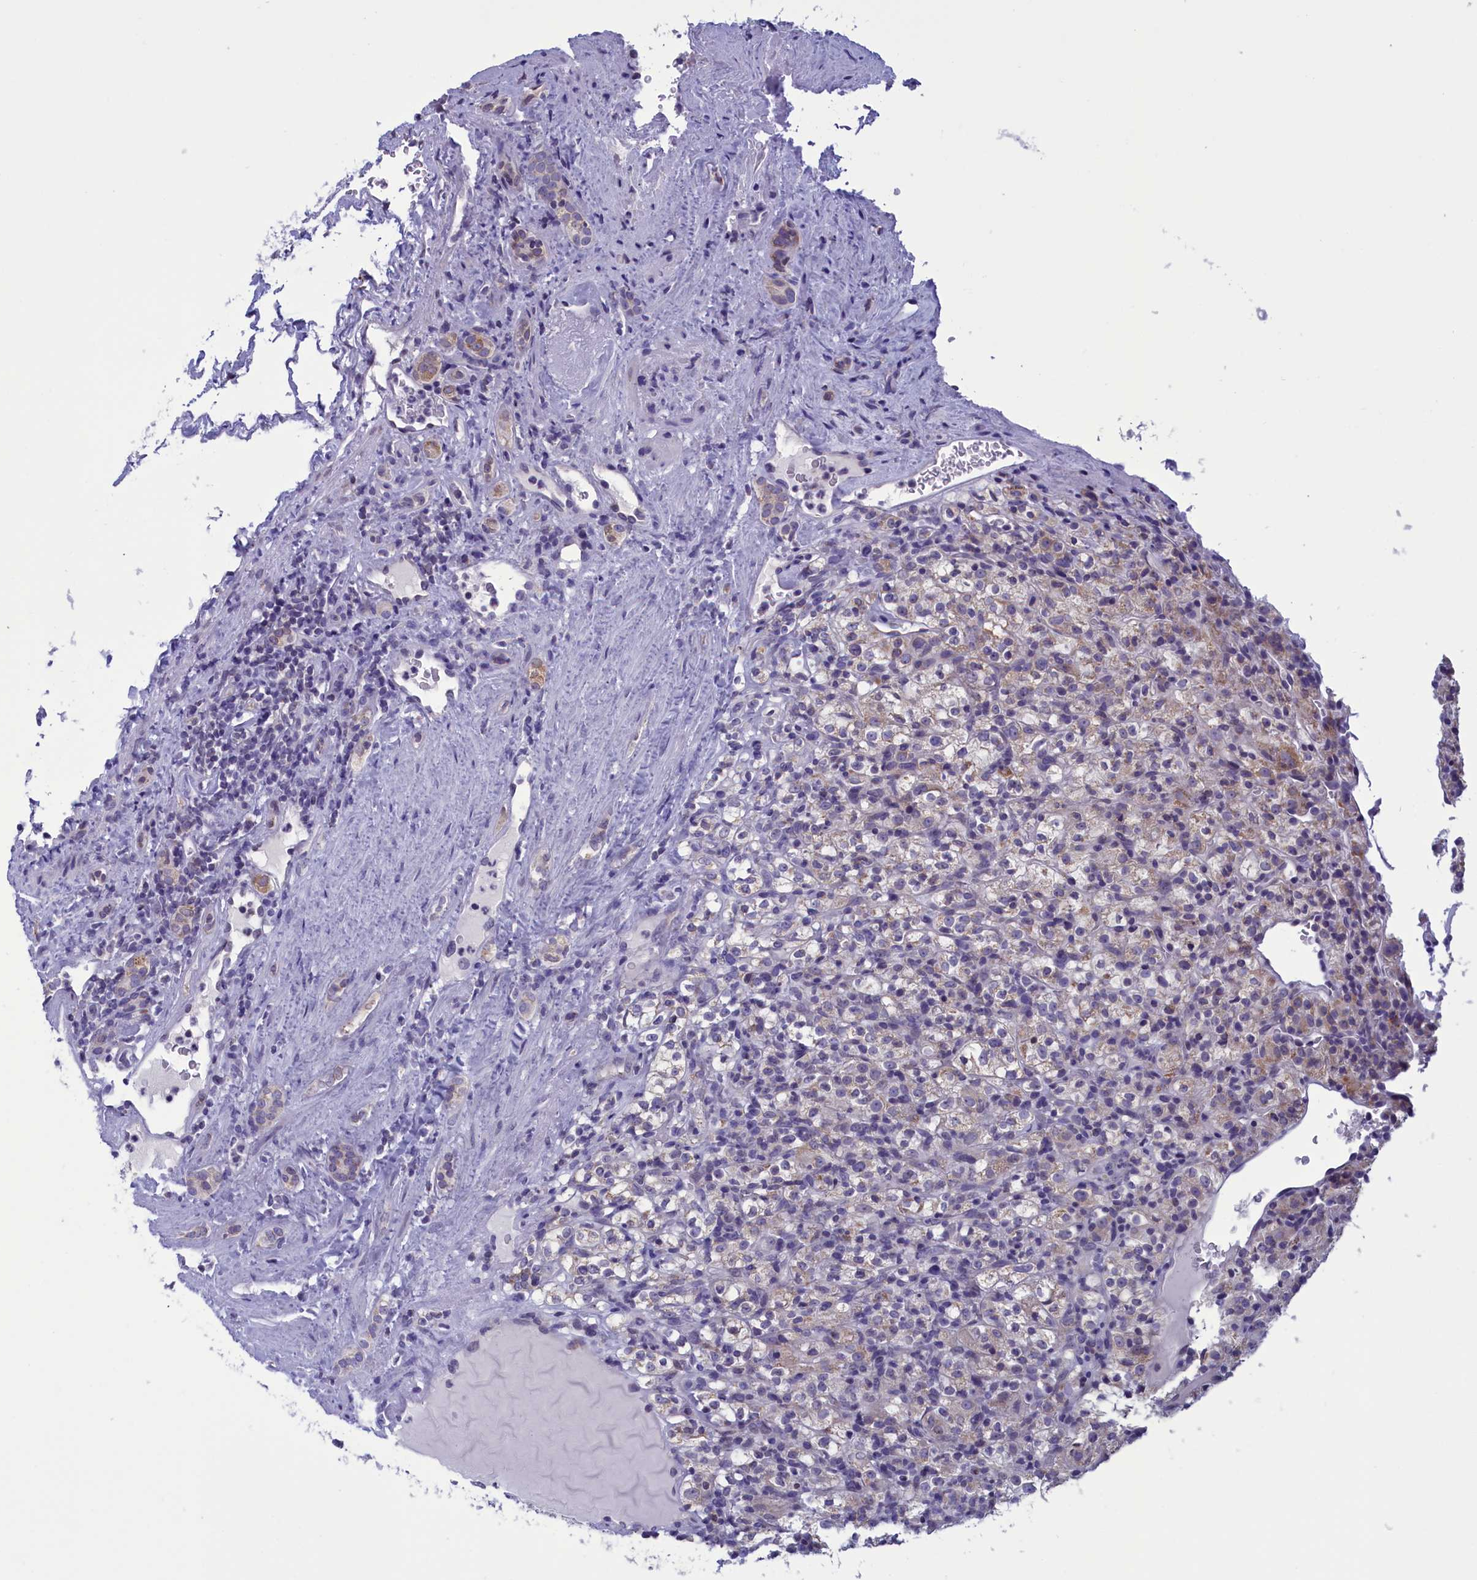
{"staining": {"intensity": "weak", "quantity": "<25%", "location": "cytoplasmic/membranous"}, "tissue": "renal cancer", "cell_type": "Tumor cells", "image_type": "cancer", "snomed": [{"axis": "morphology", "description": "Normal tissue, NOS"}, {"axis": "morphology", "description": "Adenocarcinoma, NOS"}, {"axis": "topography", "description": "Kidney"}], "caption": "A photomicrograph of human adenocarcinoma (renal) is negative for staining in tumor cells.", "gene": "PARS2", "patient": {"sex": "female", "age": 72}}